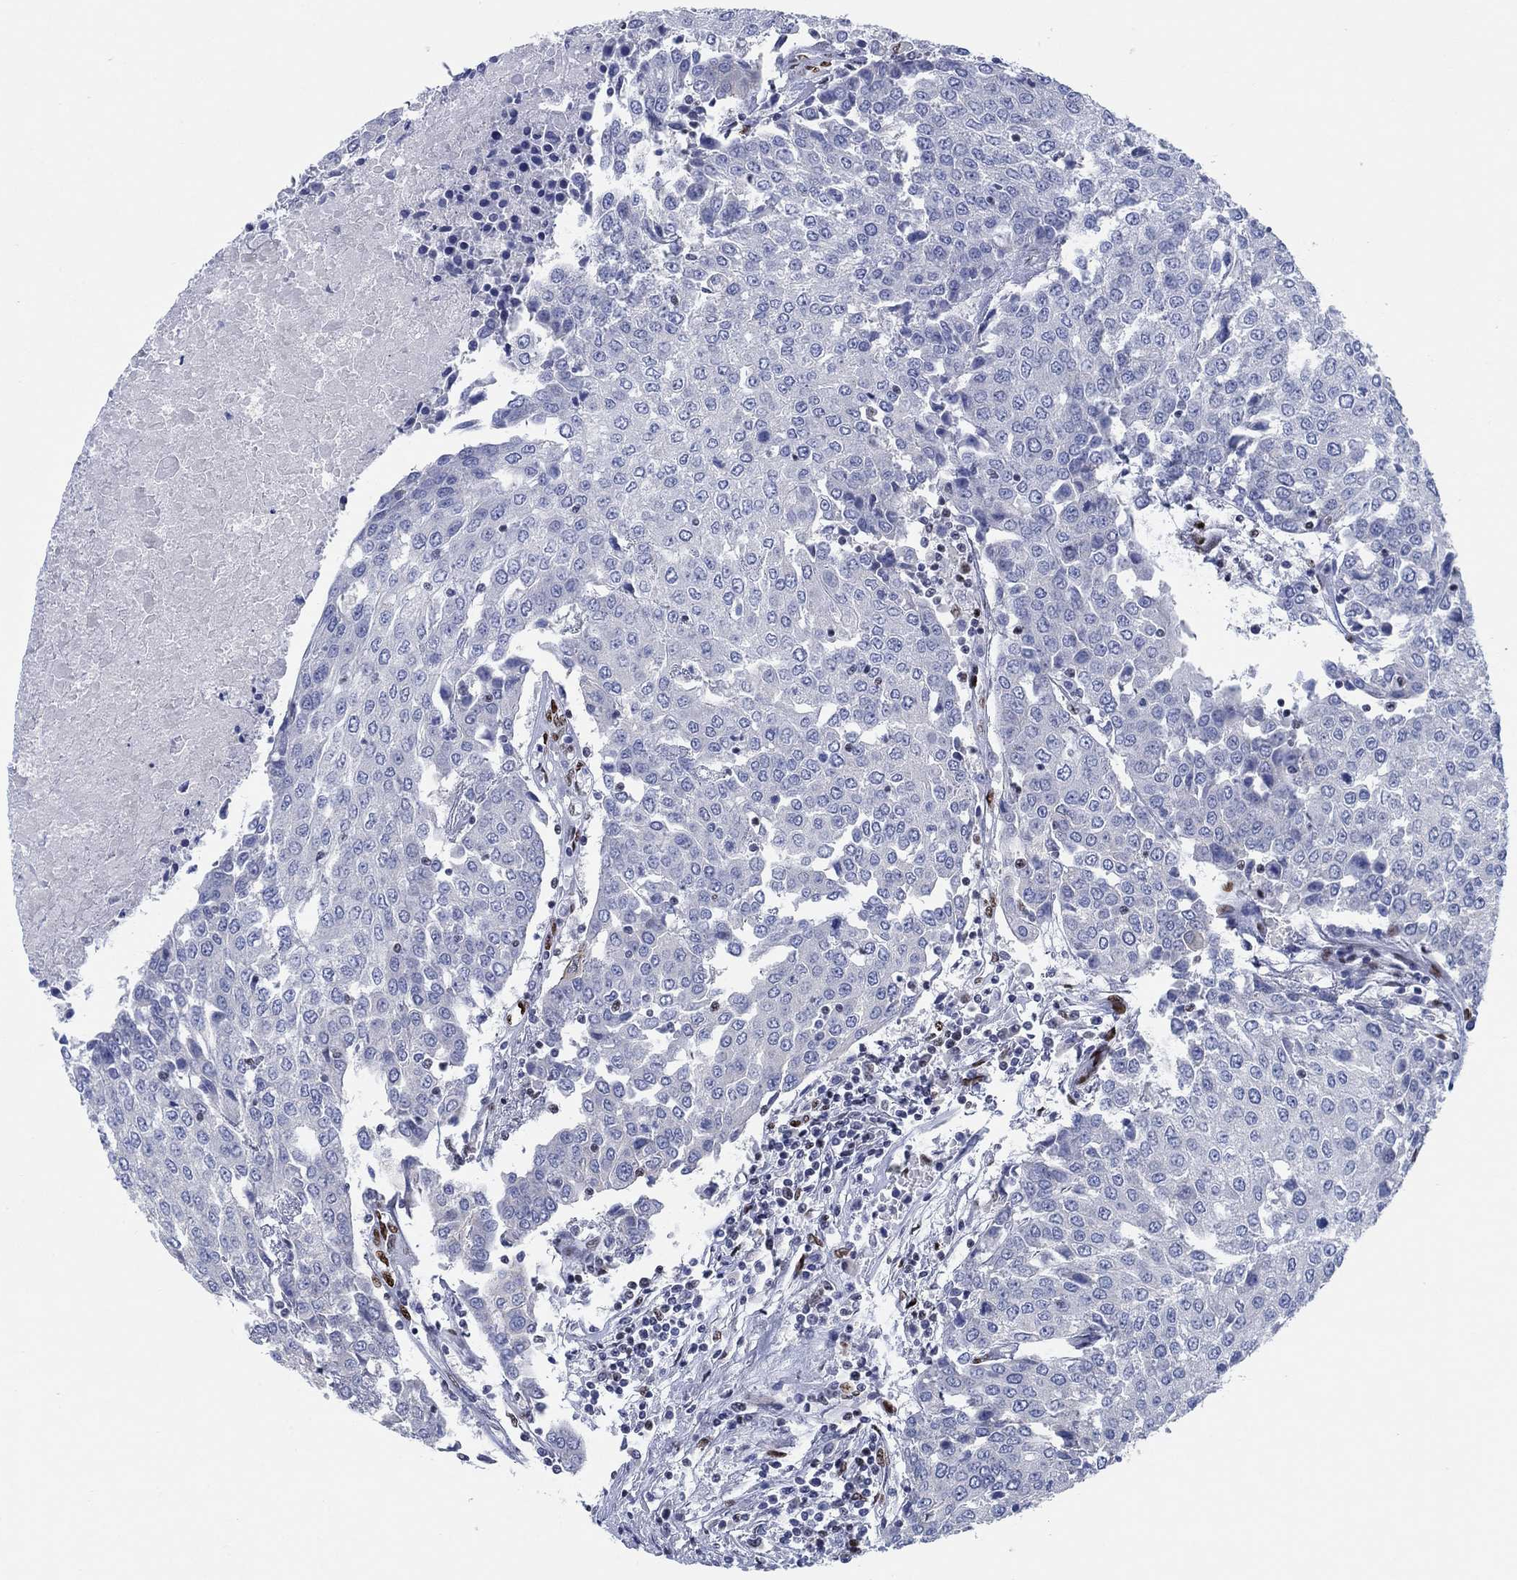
{"staining": {"intensity": "negative", "quantity": "none", "location": "none"}, "tissue": "urothelial cancer", "cell_type": "Tumor cells", "image_type": "cancer", "snomed": [{"axis": "morphology", "description": "Urothelial carcinoma, High grade"}, {"axis": "topography", "description": "Urinary bladder"}], "caption": "Tumor cells show no significant expression in urothelial cancer.", "gene": "ZEB1", "patient": {"sex": "female", "age": 85}}